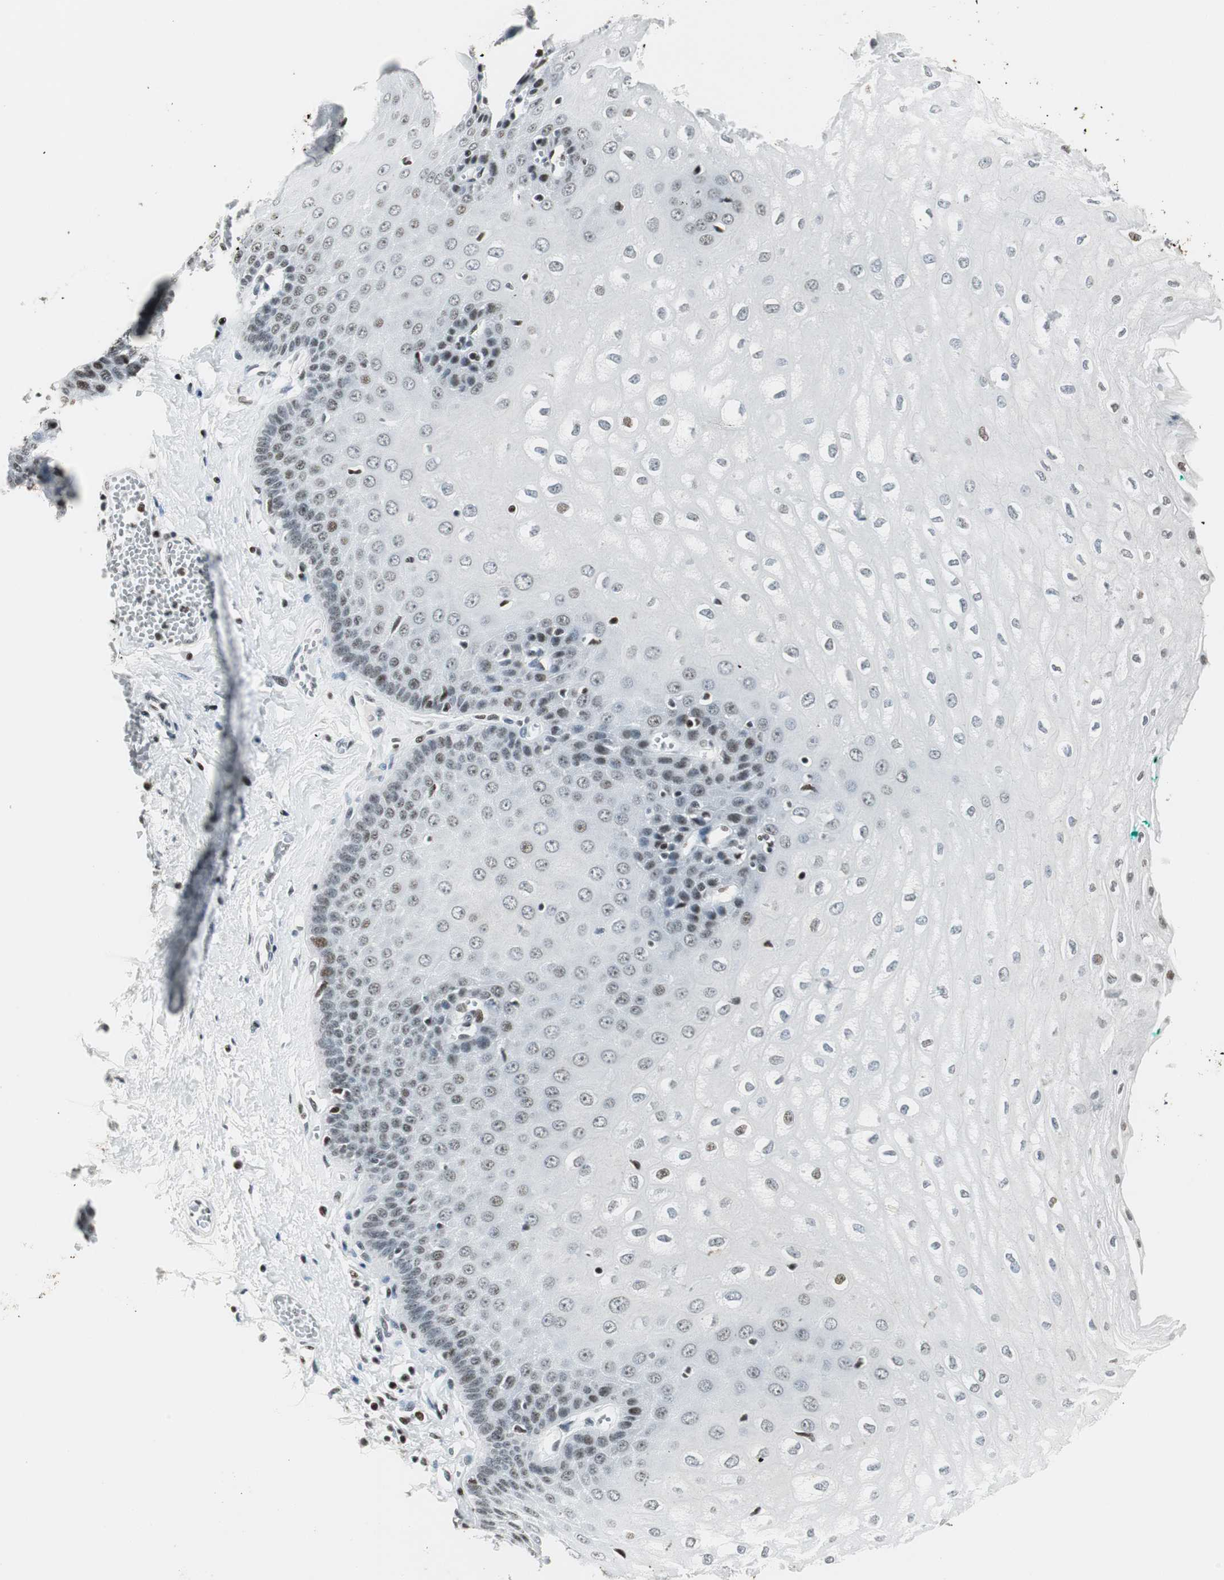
{"staining": {"intensity": "moderate", "quantity": "25%-75%", "location": "nuclear"}, "tissue": "esophagus", "cell_type": "Squamous epithelial cells", "image_type": "normal", "snomed": [{"axis": "morphology", "description": "Normal tissue, NOS"}, {"axis": "topography", "description": "Esophagus"}], "caption": "Squamous epithelial cells exhibit moderate nuclear staining in approximately 25%-75% of cells in normal esophagus.", "gene": "RBBP4", "patient": {"sex": "male", "age": 60}}